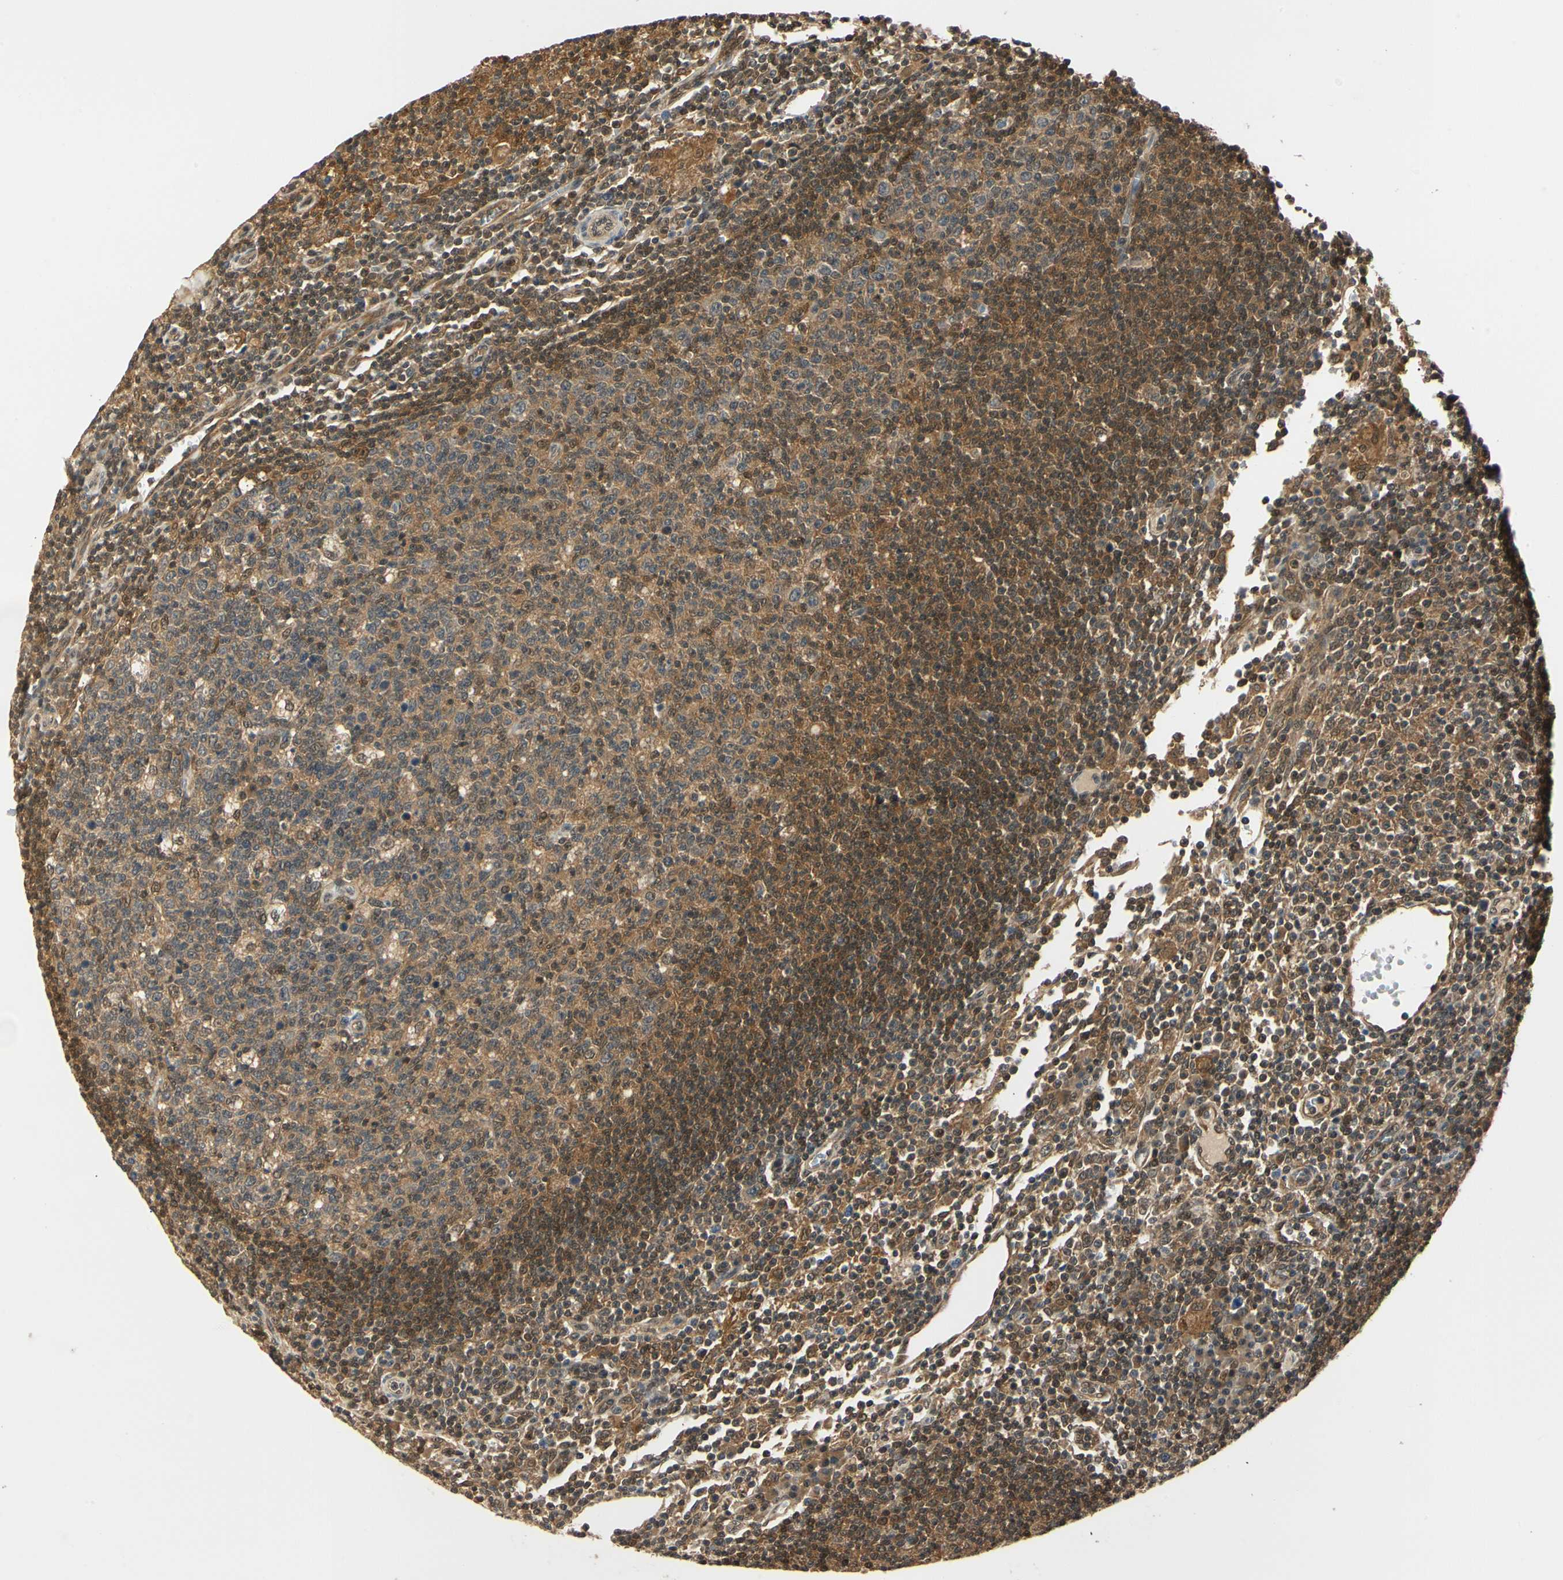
{"staining": {"intensity": "moderate", "quantity": ">75%", "location": "cytoplasmic/membranous"}, "tissue": "lymph node", "cell_type": "Germinal center cells", "image_type": "normal", "snomed": [{"axis": "morphology", "description": "Normal tissue, NOS"}, {"axis": "morphology", "description": "Inflammation, NOS"}, {"axis": "topography", "description": "Lymph node"}], "caption": "Protein expression analysis of normal lymph node demonstrates moderate cytoplasmic/membranous positivity in approximately >75% of germinal center cells. (brown staining indicates protein expression, while blue staining denotes nuclei).", "gene": "UBE2Z", "patient": {"sex": "male", "age": 55}}